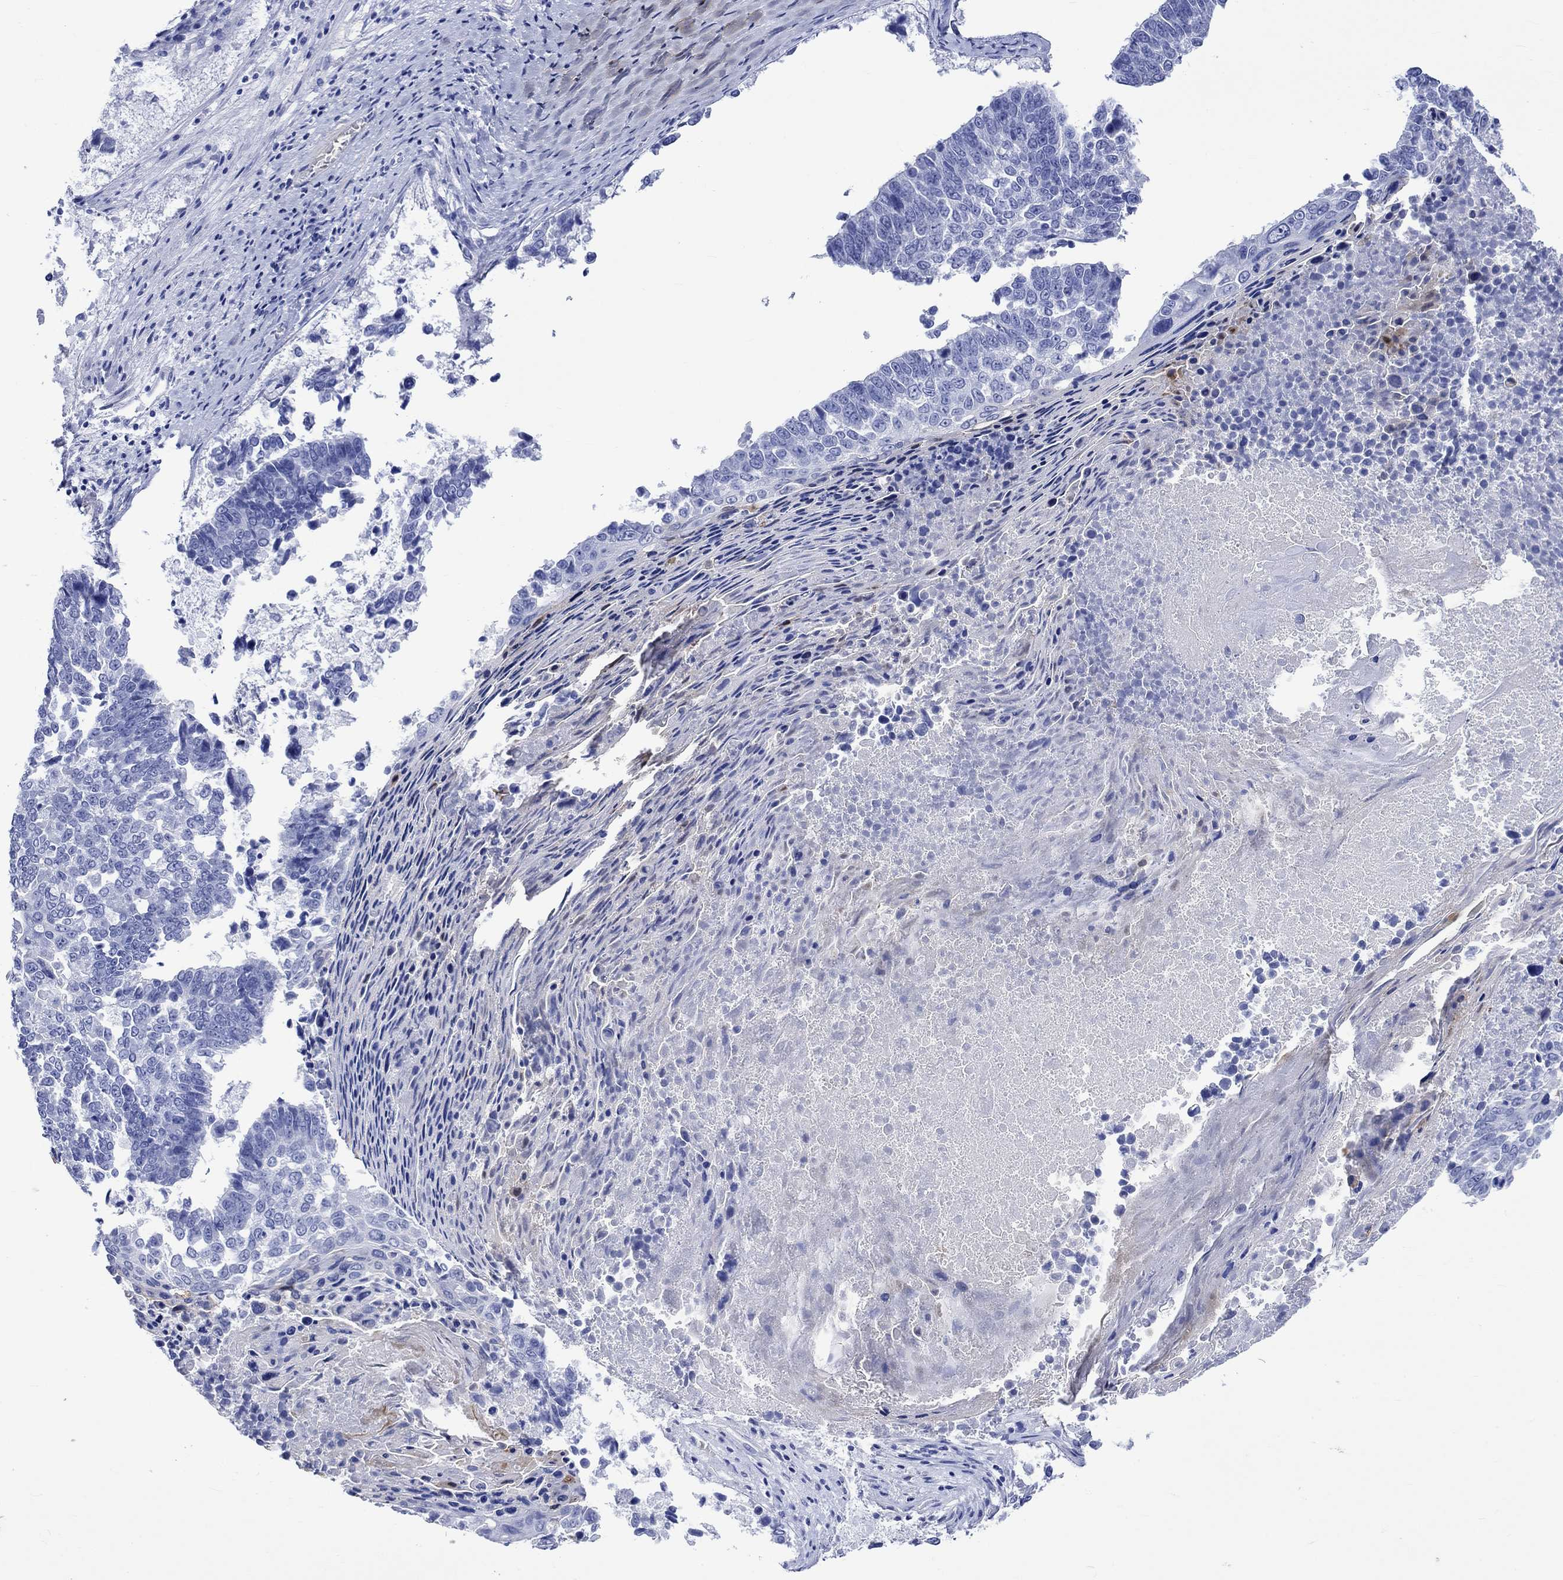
{"staining": {"intensity": "negative", "quantity": "none", "location": "none"}, "tissue": "lung cancer", "cell_type": "Tumor cells", "image_type": "cancer", "snomed": [{"axis": "morphology", "description": "Squamous cell carcinoma, NOS"}, {"axis": "topography", "description": "Lung"}], "caption": "The immunohistochemistry (IHC) micrograph has no significant positivity in tumor cells of lung squamous cell carcinoma tissue.", "gene": "CRYAB", "patient": {"sex": "male", "age": 73}}